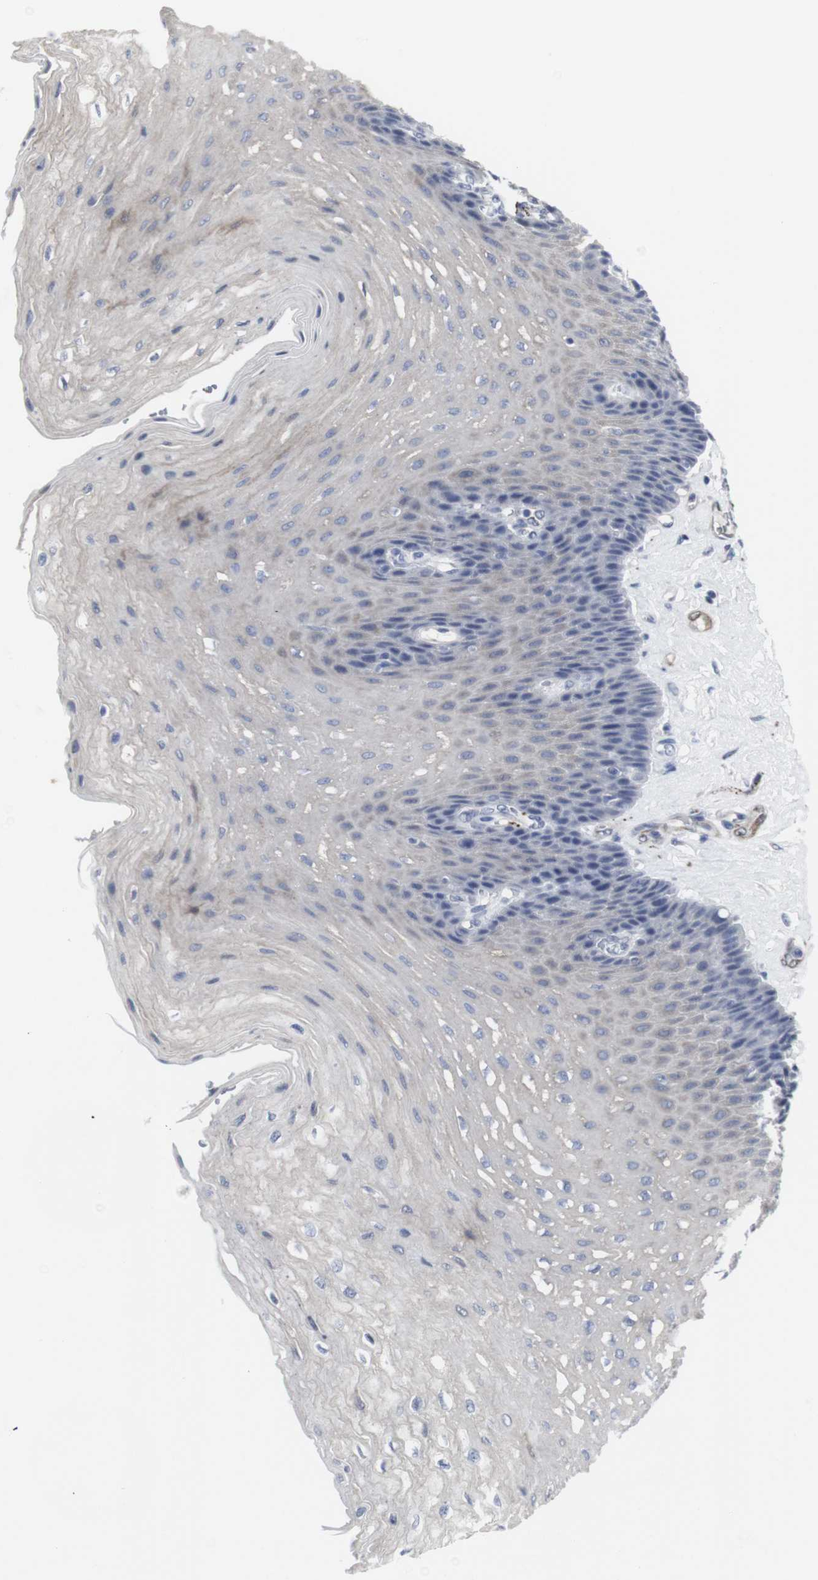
{"staining": {"intensity": "negative", "quantity": "none", "location": "none"}, "tissue": "esophagus", "cell_type": "Squamous epithelial cells", "image_type": "normal", "snomed": [{"axis": "morphology", "description": "Normal tissue, NOS"}, {"axis": "topography", "description": "Esophagus"}], "caption": "High power microscopy image of an IHC image of unremarkable esophagus, revealing no significant positivity in squamous epithelial cells.", "gene": "SNCG", "patient": {"sex": "female", "age": 72}}